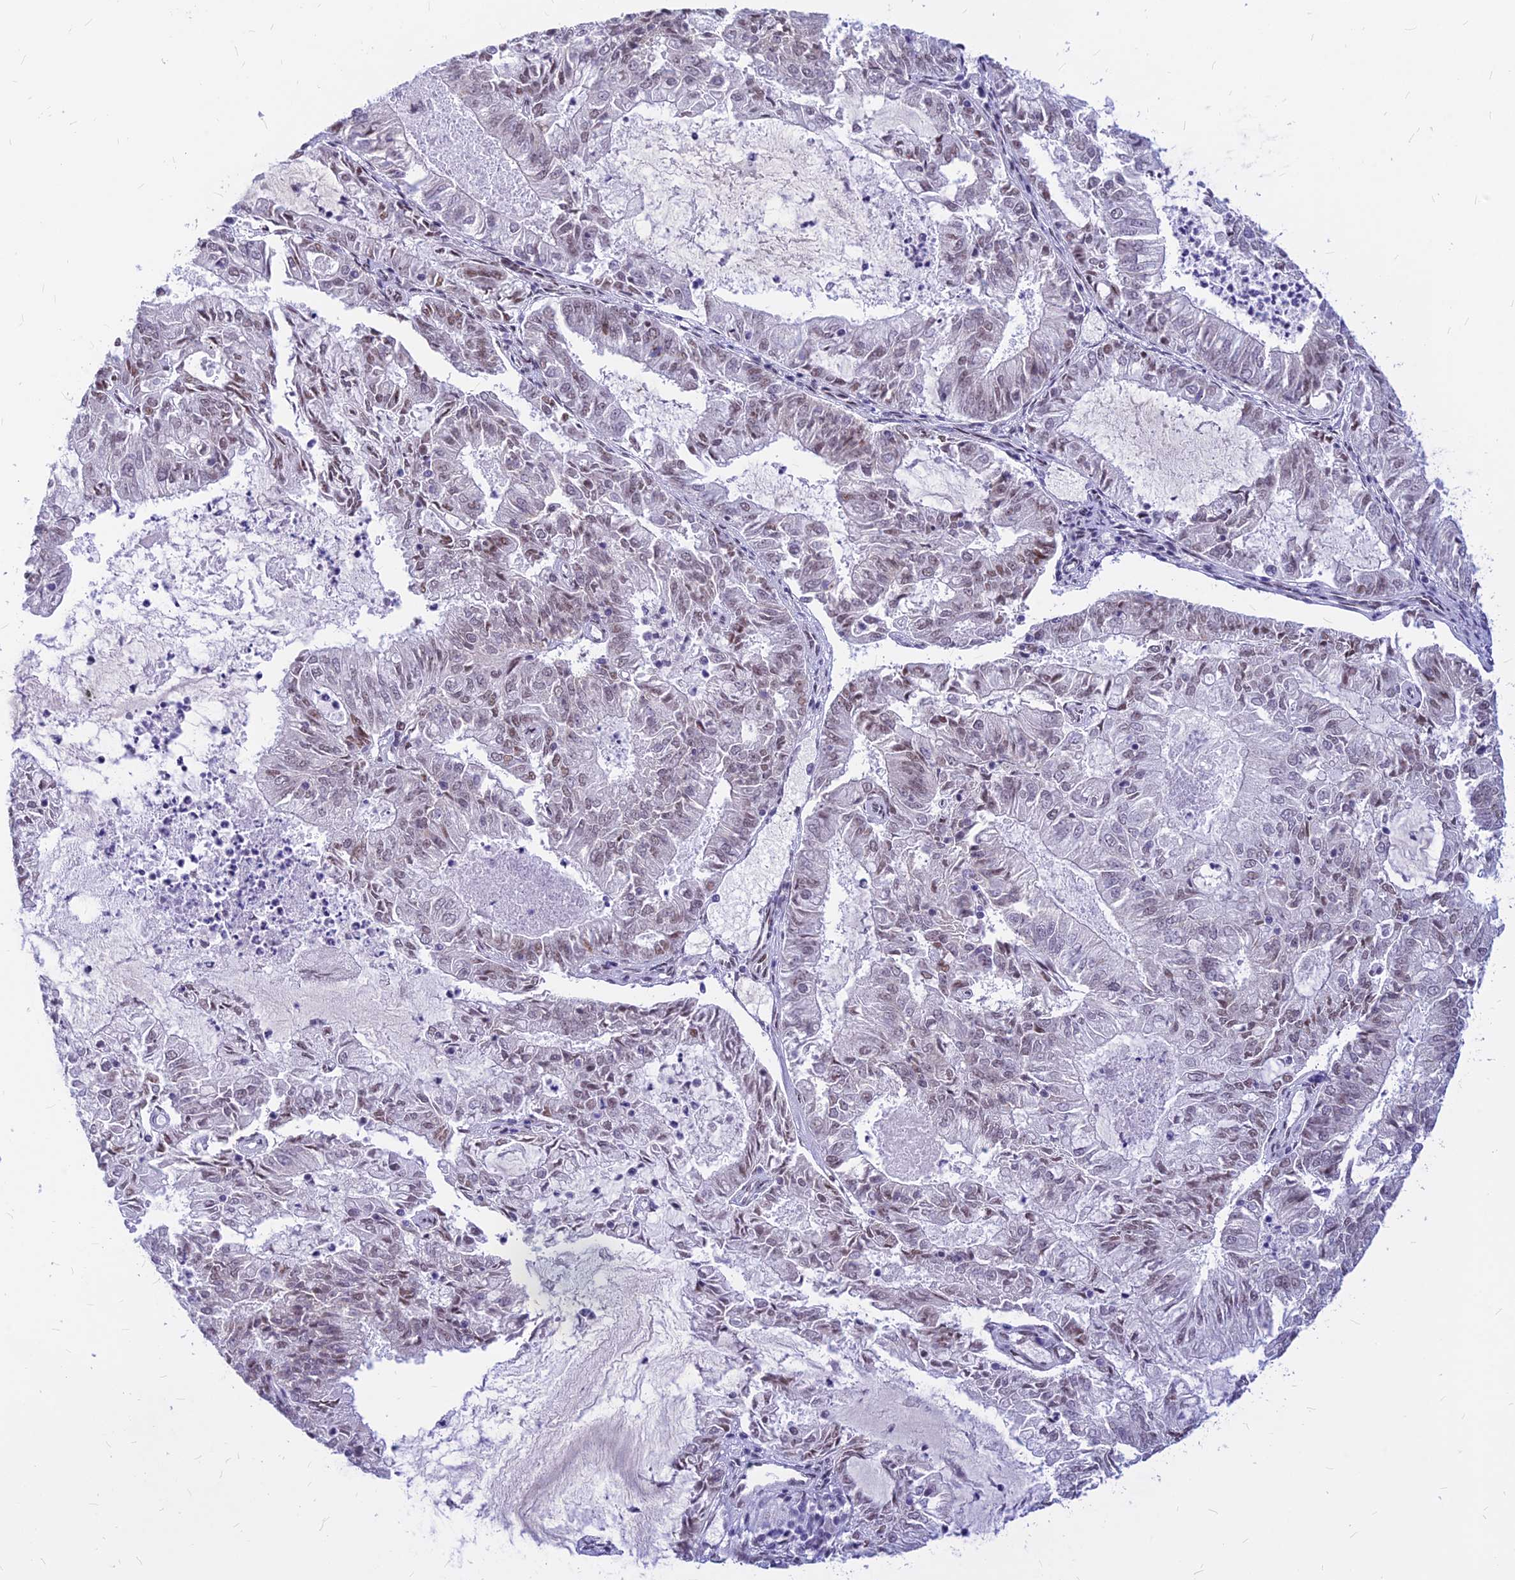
{"staining": {"intensity": "weak", "quantity": "25%-75%", "location": "nuclear"}, "tissue": "endometrial cancer", "cell_type": "Tumor cells", "image_type": "cancer", "snomed": [{"axis": "morphology", "description": "Adenocarcinoma, NOS"}, {"axis": "topography", "description": "Endometrium"}], "caption": "DAB immunohistochemical staining of human endometrial adenocarcinoma shows weak nuclear protein expression in approximately 25%-75% of tumor cells.", "gene": "KCTD13", "patient": {"sex": "female", "age": 57}}